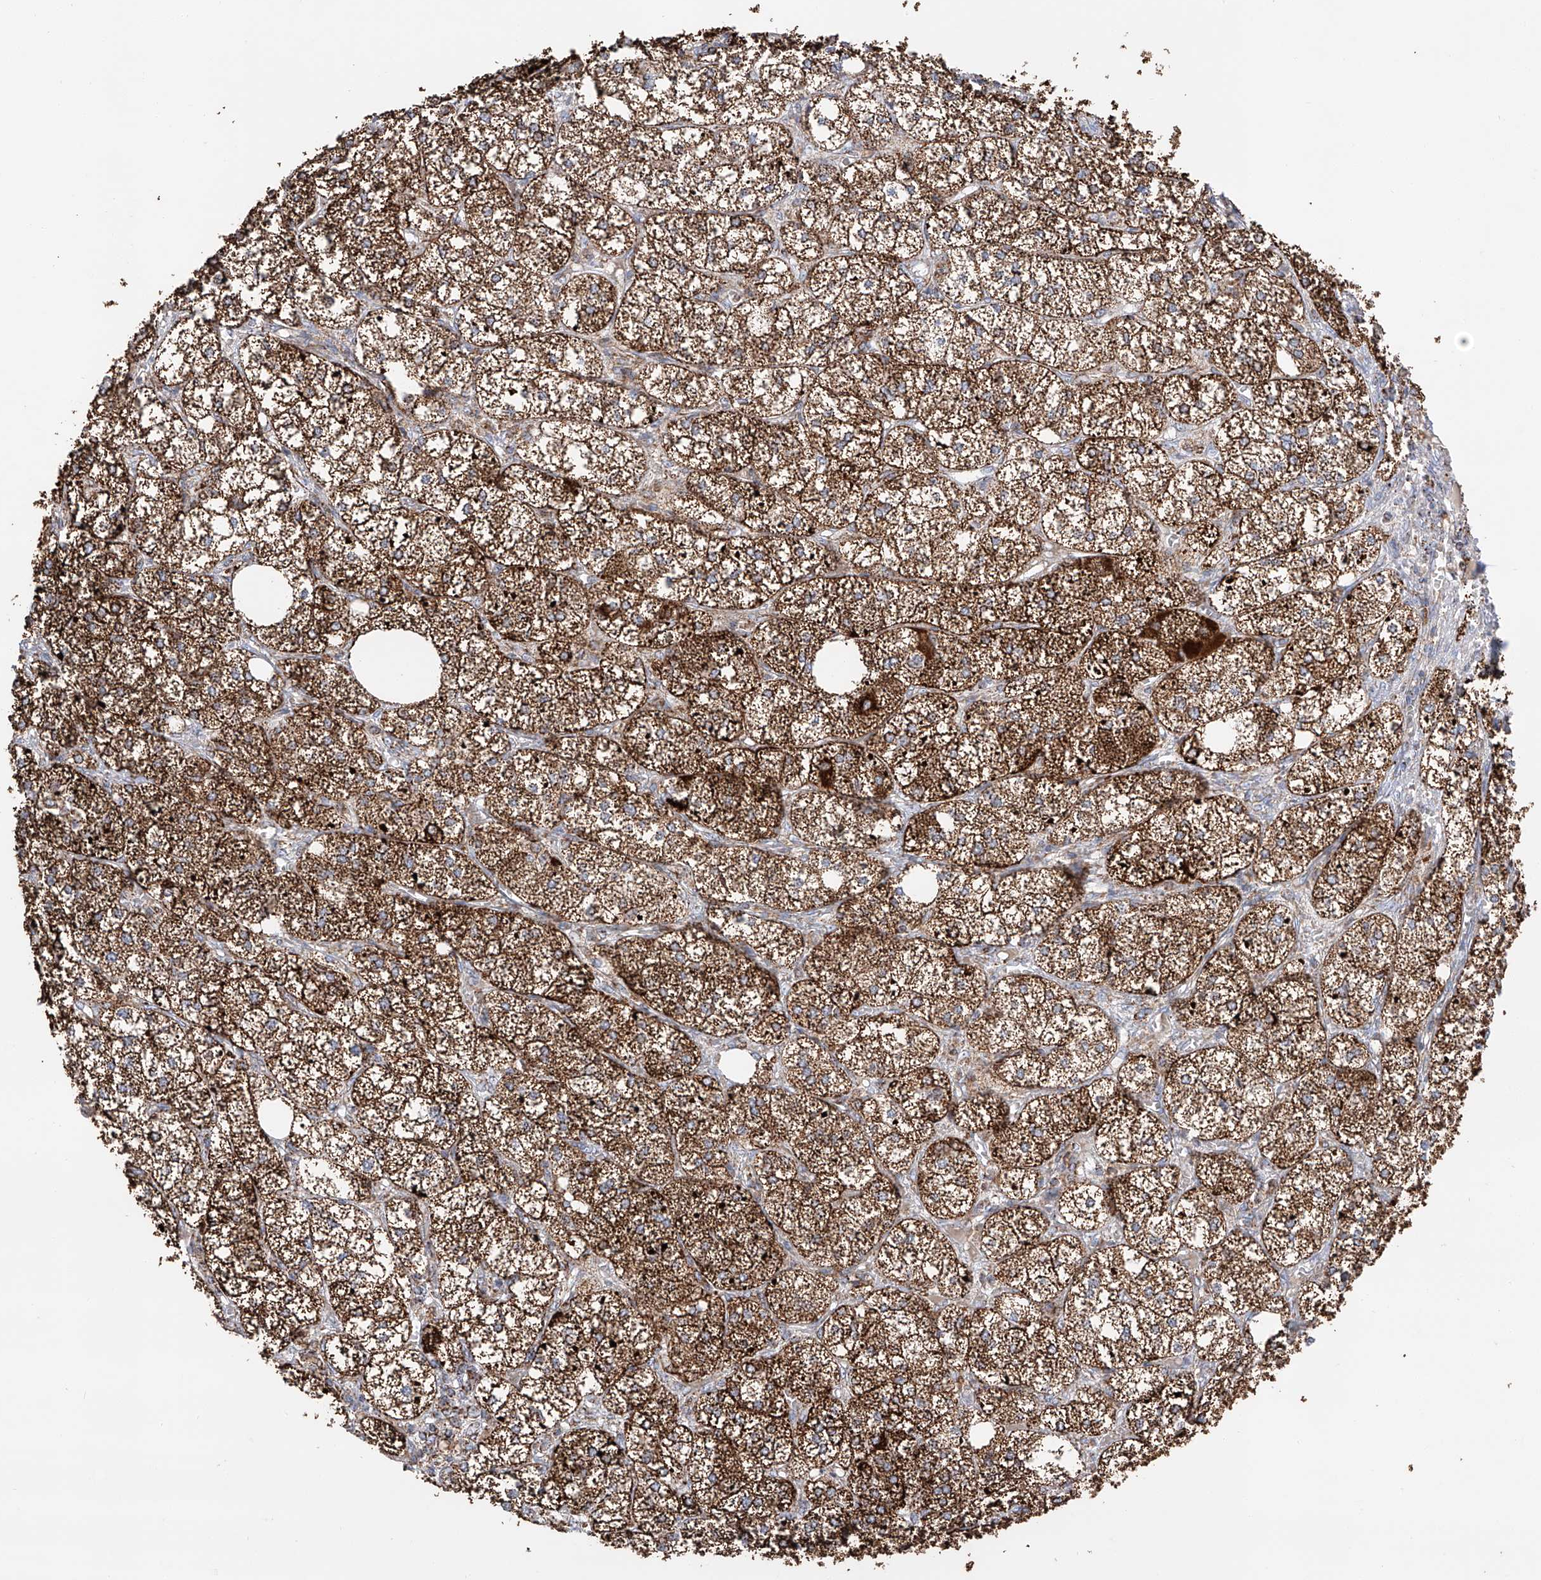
{"staining": {"intensity": "strong", "quantity": ">75%", "location": "cytoplasmic/membranous"}, "tissue": "adrenal gland", "cell_type": "Glandular cells", "image_type": "normal", "snomed": [{"axis": "morphology", "description": "Normal tissue, NOS"}, {"axis": "topography", "description": "Adrenal gland"}], "caption": "Immunohistochemical staining of benign adrenal gland displays high levels of strong cytoplasmic/membranous positivity in about >75% of glandular cells.", "gene": "TTC27", "patient": {"sex": "female", "age": 61}}